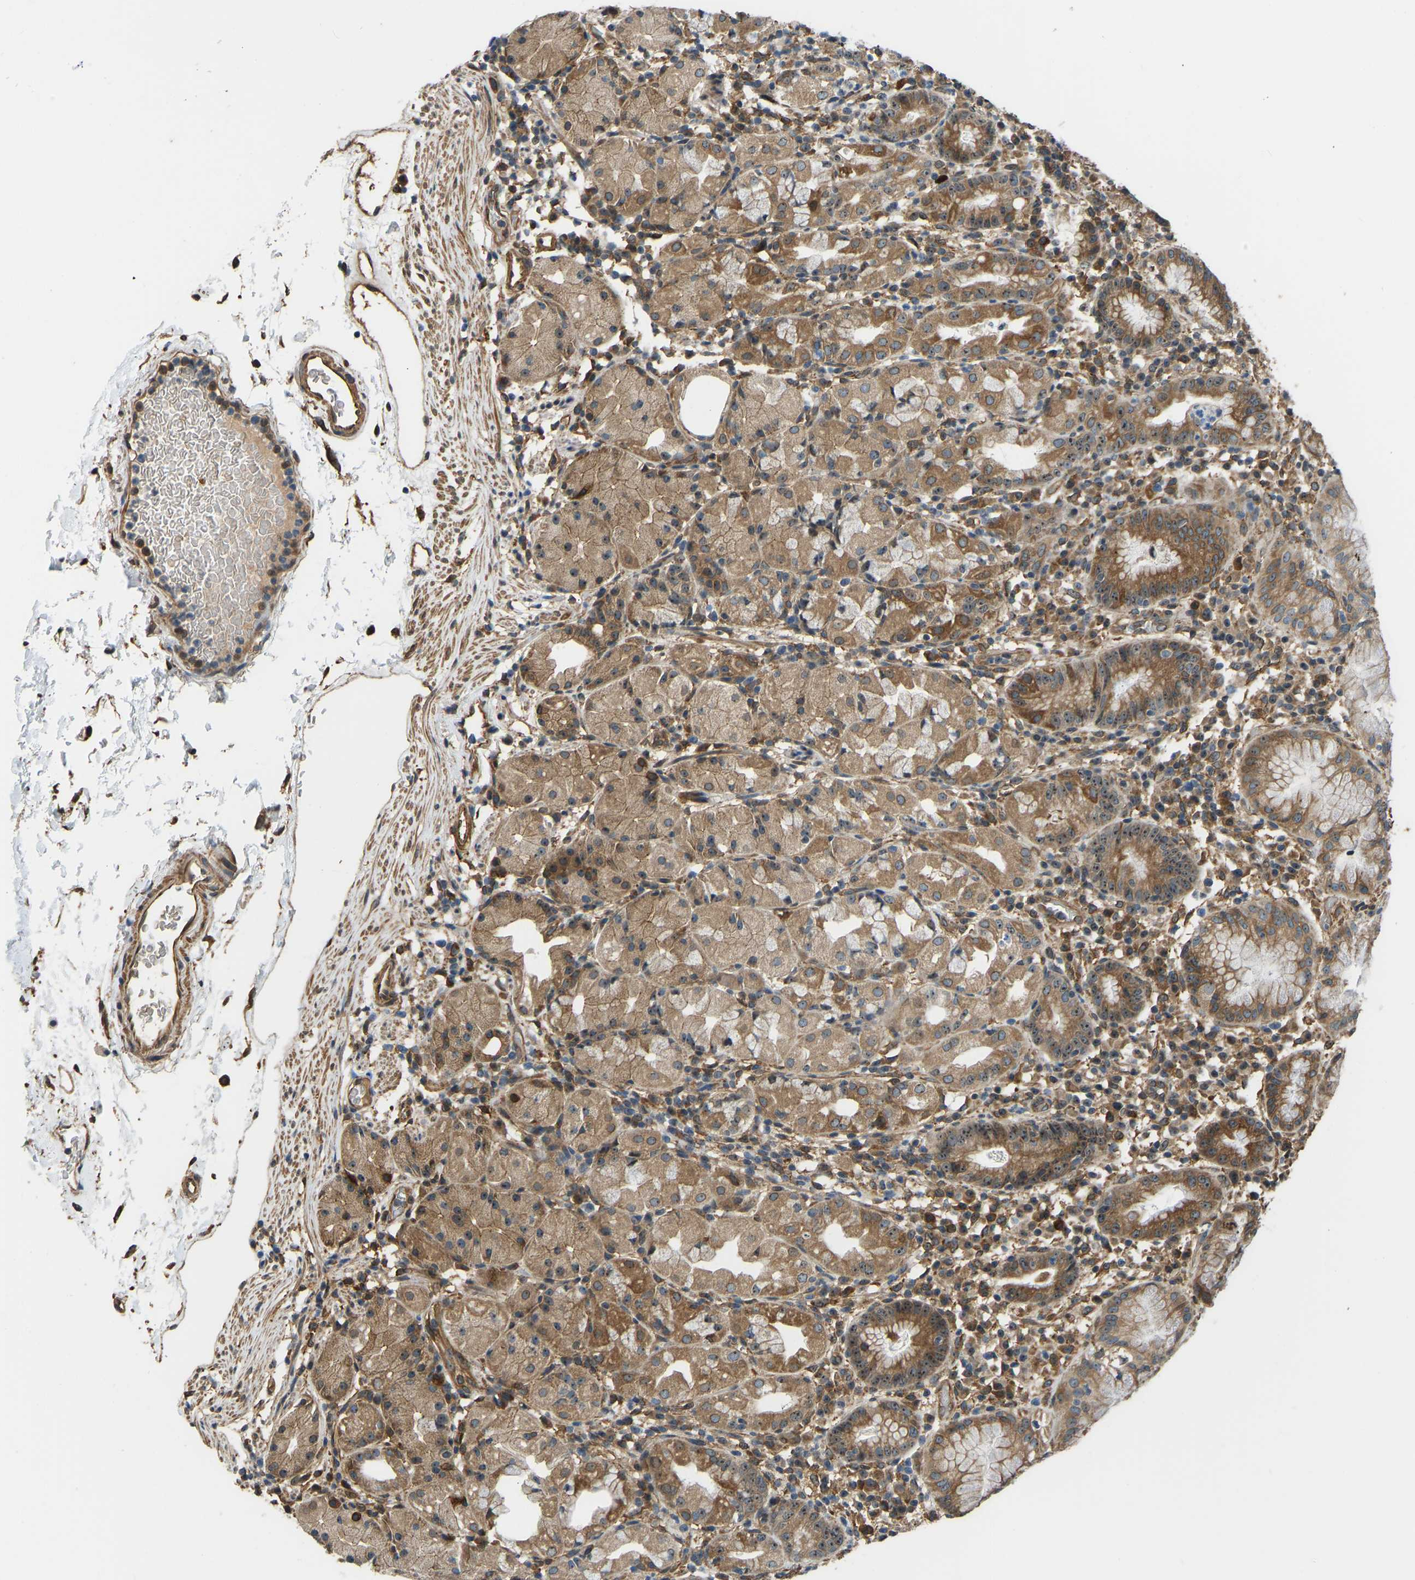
{"staining": {"intensity": "moderate", "quantity": "25%-75%", "location": "cytoplasmic/membranous,nuclear"}, "tissue": "stomach", "cell_type": "Glandular cells", "image_type": "normal", "snomed": [{"axis": "morphology", "description": "Normal tissue, NOS"}, {"axis": "topography", "description": "Stomach"}, {"axis": "topography", "description": "Stomach, lower"}], "caption": "Immunohistochemical staining of unremarkable stomach exhibits moderate cytoplasmic/membranous,nuclear protein expression in about 25%-75% of glandular cells.", "gene": "OS9", "patient": {"sex": "female", "age": 75}}